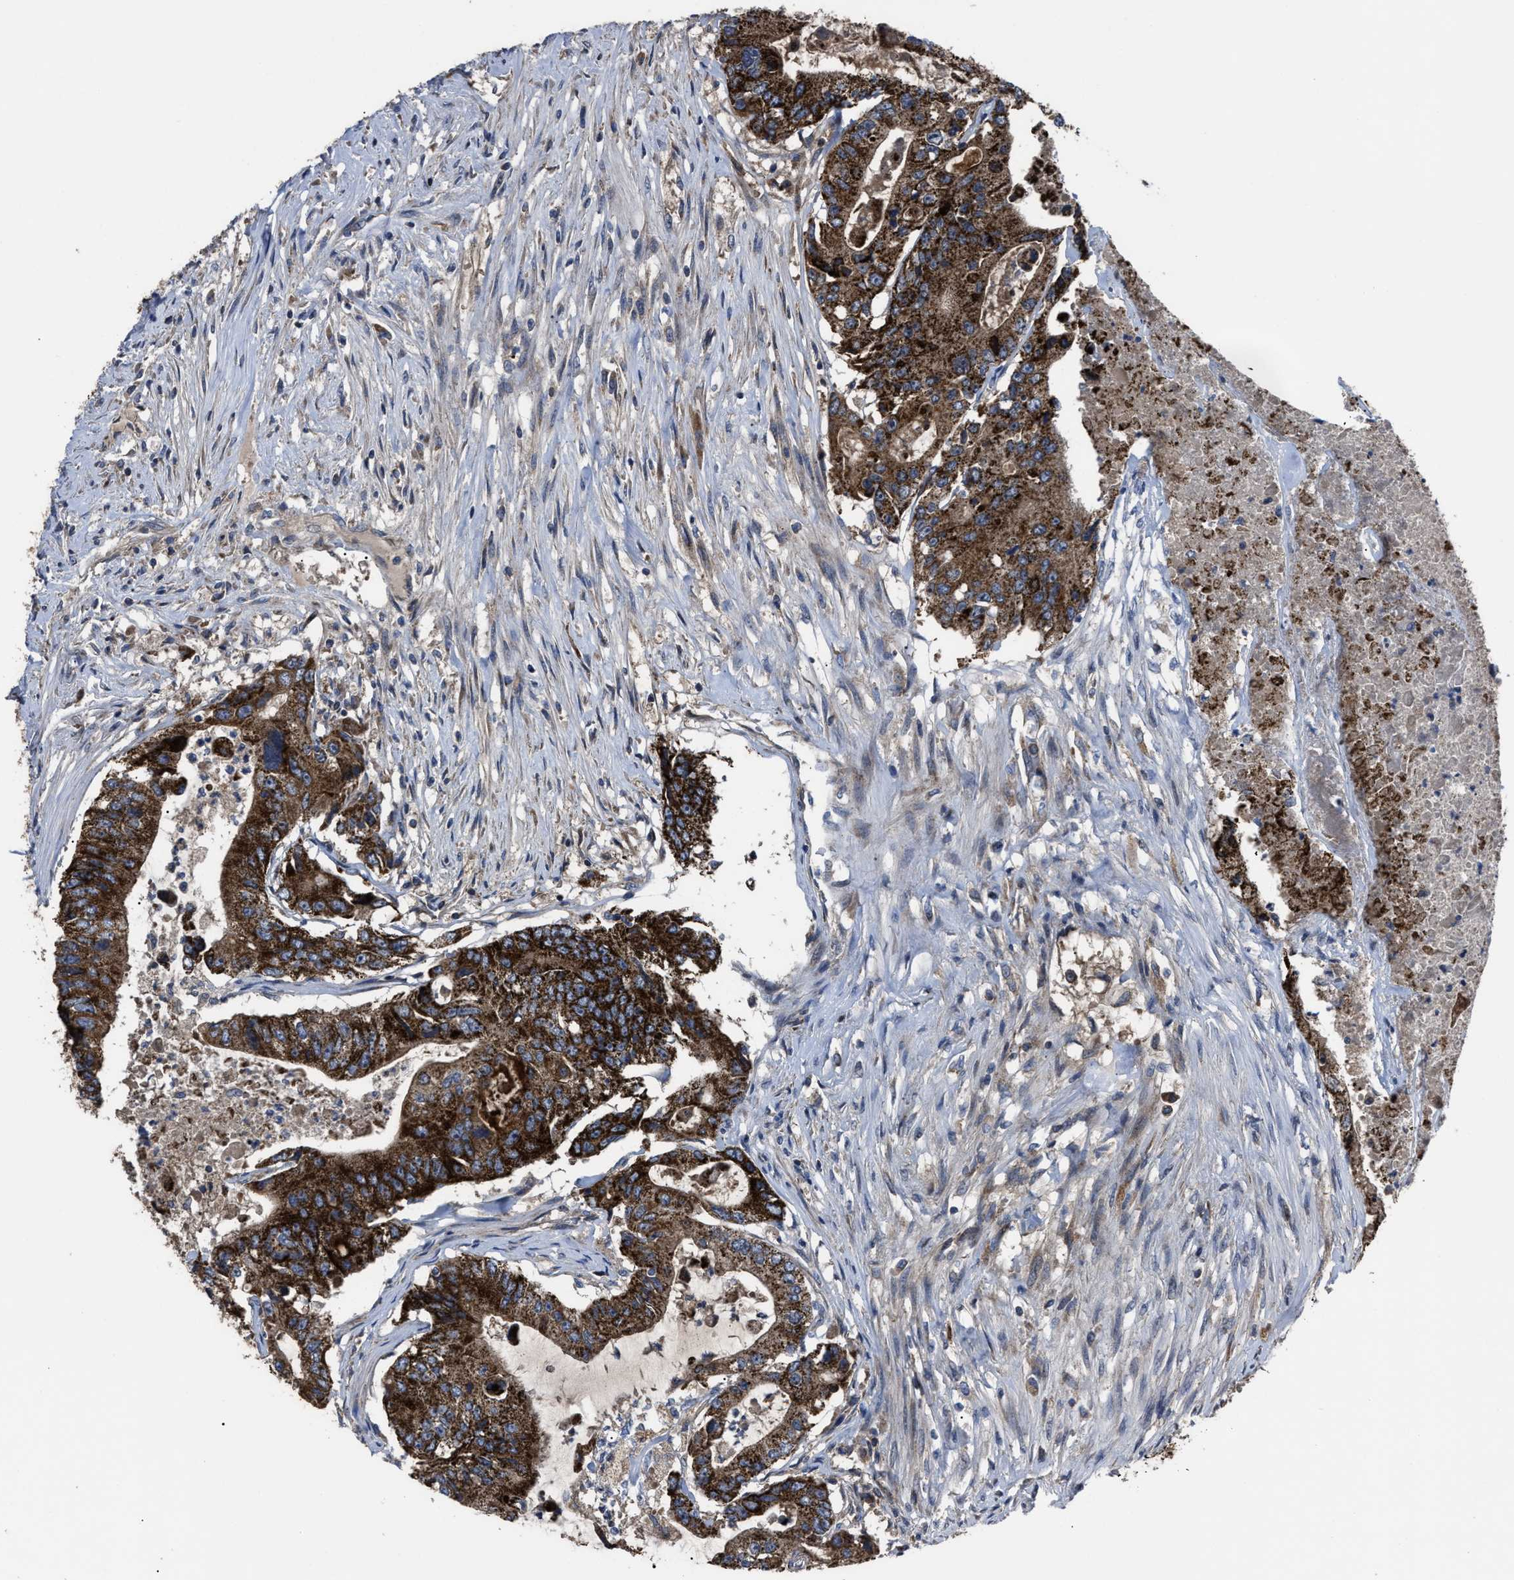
{"staining": {"intensity": "strong", "quantity": ">75%", "location": "cytoplasmic/membranous"}, "tissue": "colorectal cancer", "cell_type": "Tumor cells", "image_type": "cancer", "snomed": [{"axis": "morphology", "description": "Adenocarcinoma, NOS"}, {"axis": "topography", "description": "Colon"}], "caption": "Colorectal cancer (adenocarcinoma) was stained to show a protein in brown. There is high levels of strong cytoplasmic/membranous positivity in approximately >75% of tumor cells.", "gene": "PASK", "patient": {"sex": "female", "age": 77}}